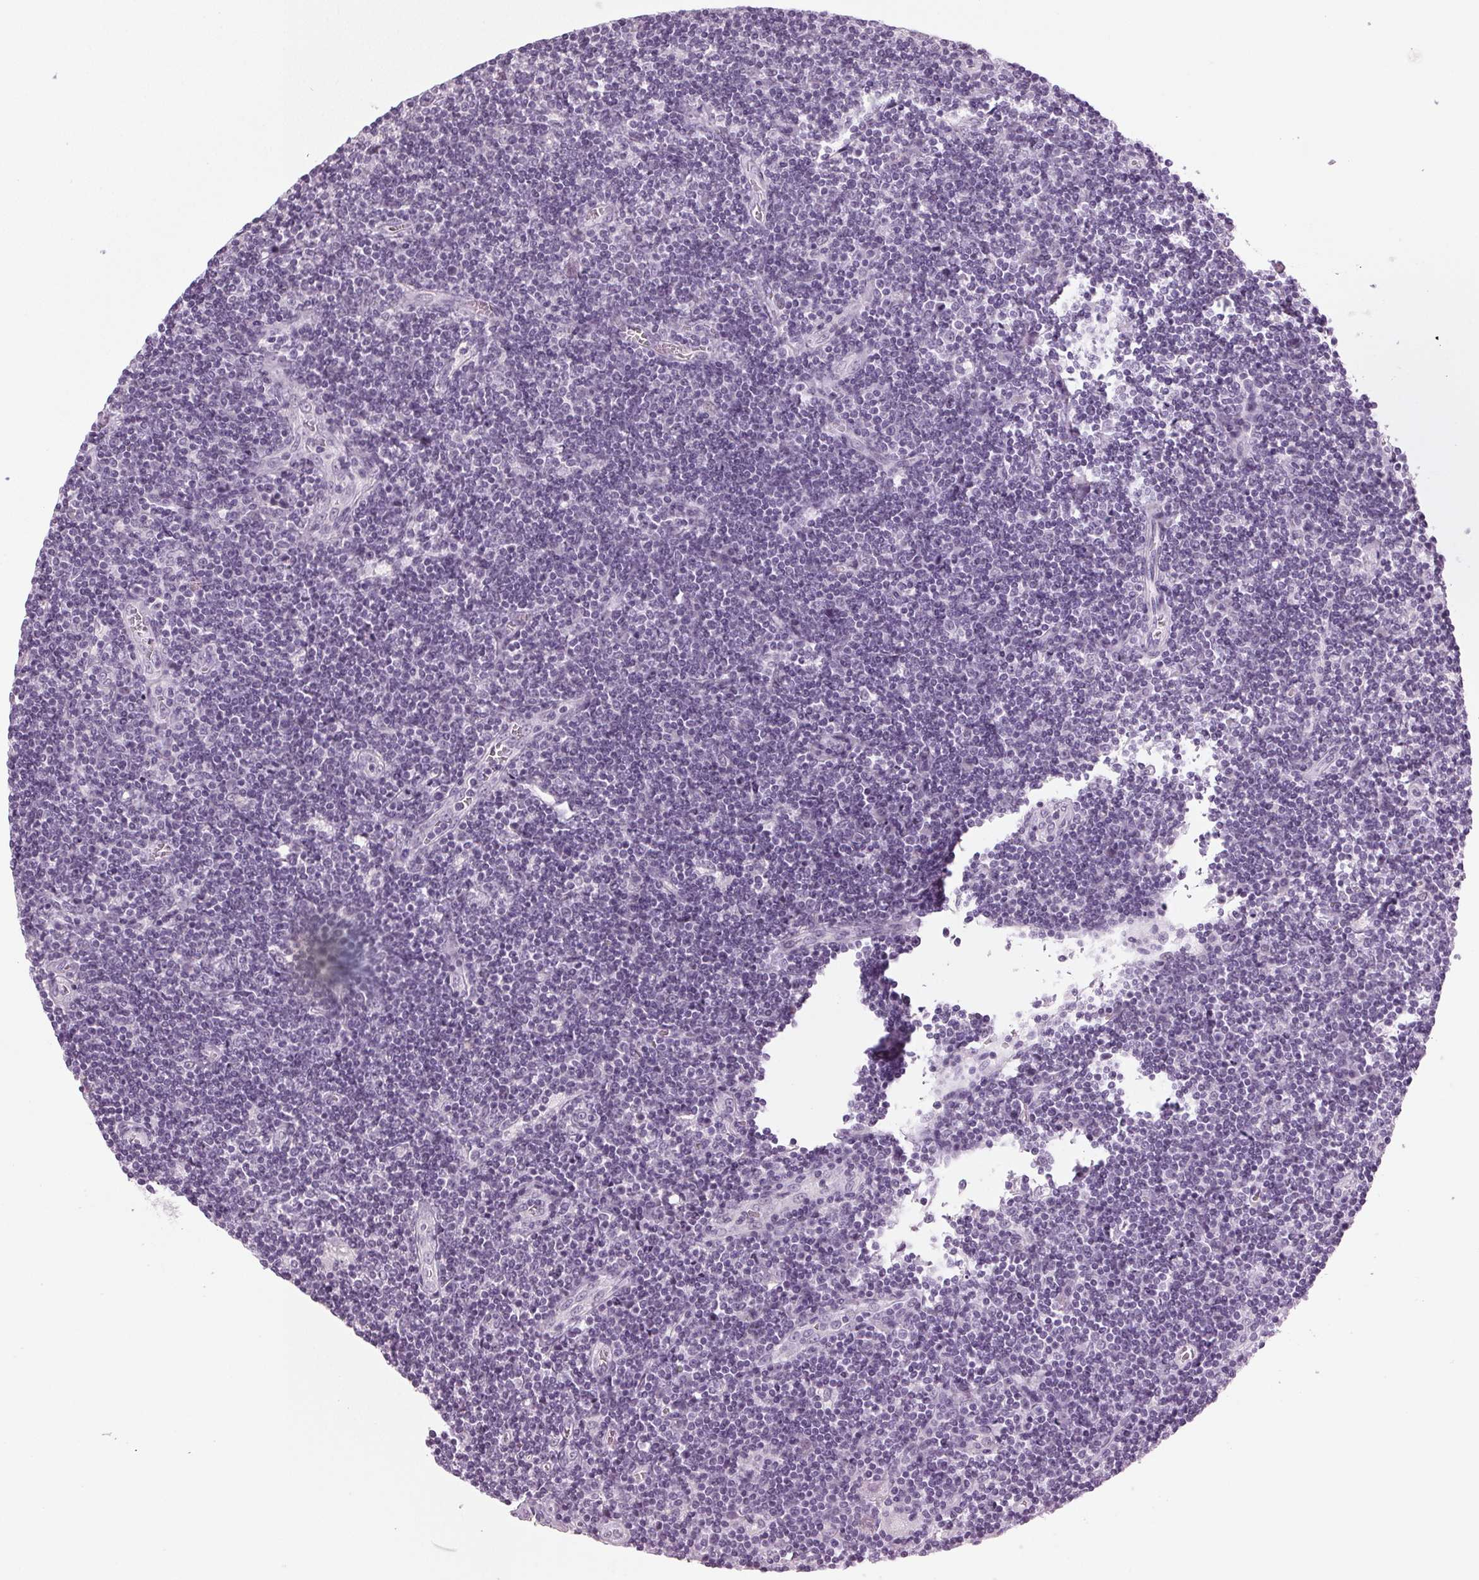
{"staining": {"intensity": "negative", "quantity": "none", "location": "none"}, "tissue": "lymphoma", "cell_type": "Tumor cells", "image_type": "cancer", "snomed": [{"axis": "morphology", "description": "Hodgkin's disease, NOS"}, {"axis": "topography", "description": "Lymph node"}], "caption": "Lymphoma stained for a protein using immunohistochemistry (IHC) exhibits no expression tumor cells.", "gene": "DNAH12", "patient": {"sex": "male", "age": 40}}